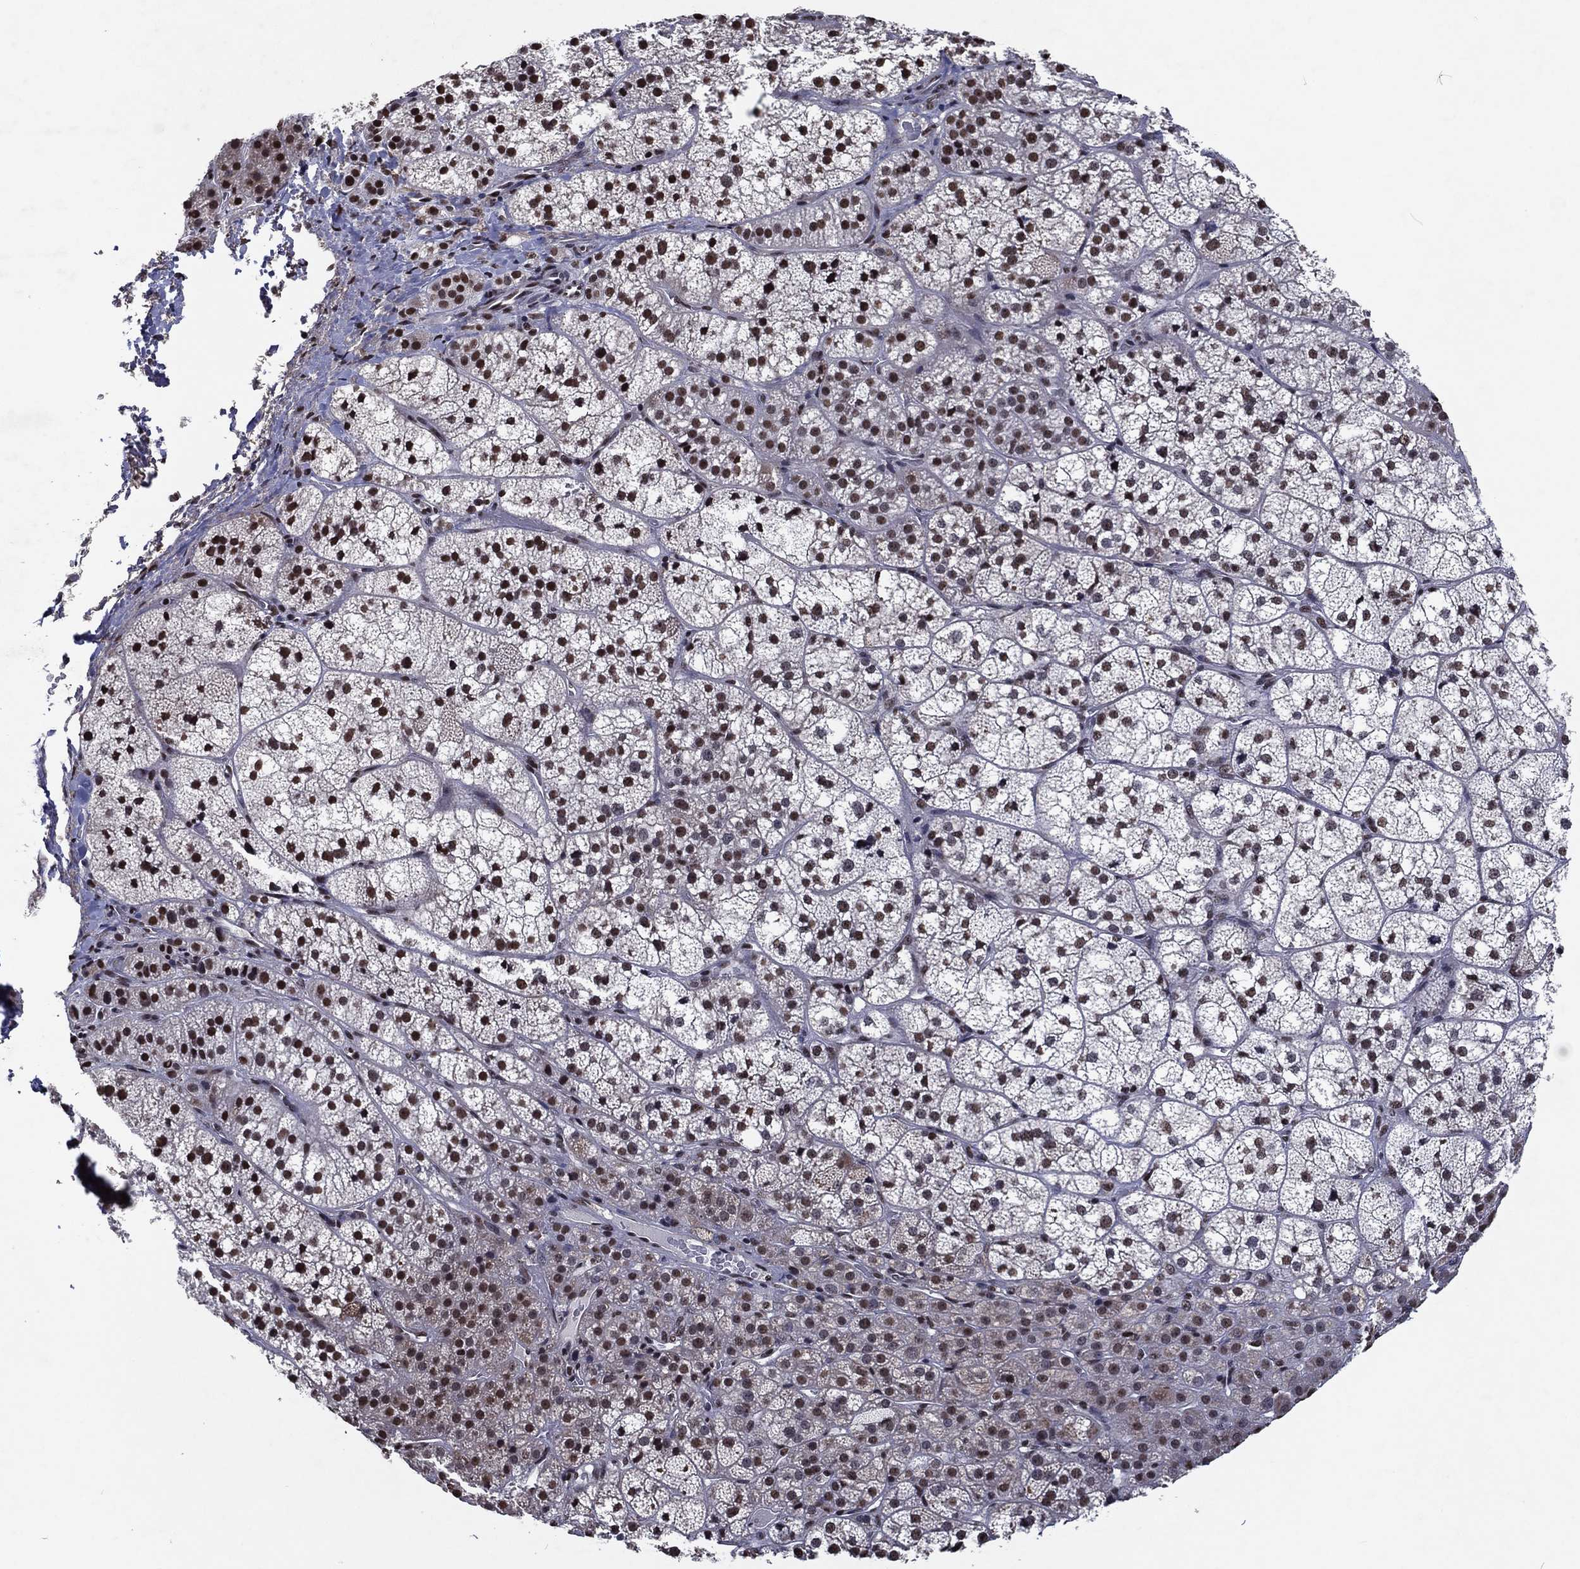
{"staining": {"intensity": "strong", "quantity": "25%-75%", "location": "nuclear"}, "tissue": "adrenal gland", "cell_type": "Glandular cells", "image_type": "normal", "snomed": [{"axis": "morphology", "description": "Normal tissue, NOS"}, {"axis": "topography", "description": "Adrenal gland"}], "caption": "Human adrenal gland stained for a protein (brown) reveals strong nuclear positive expression in about 25%-75% of glandular cells.", "gene": "ZBTB42", "patient": {"sex": "female", "age": 60}}